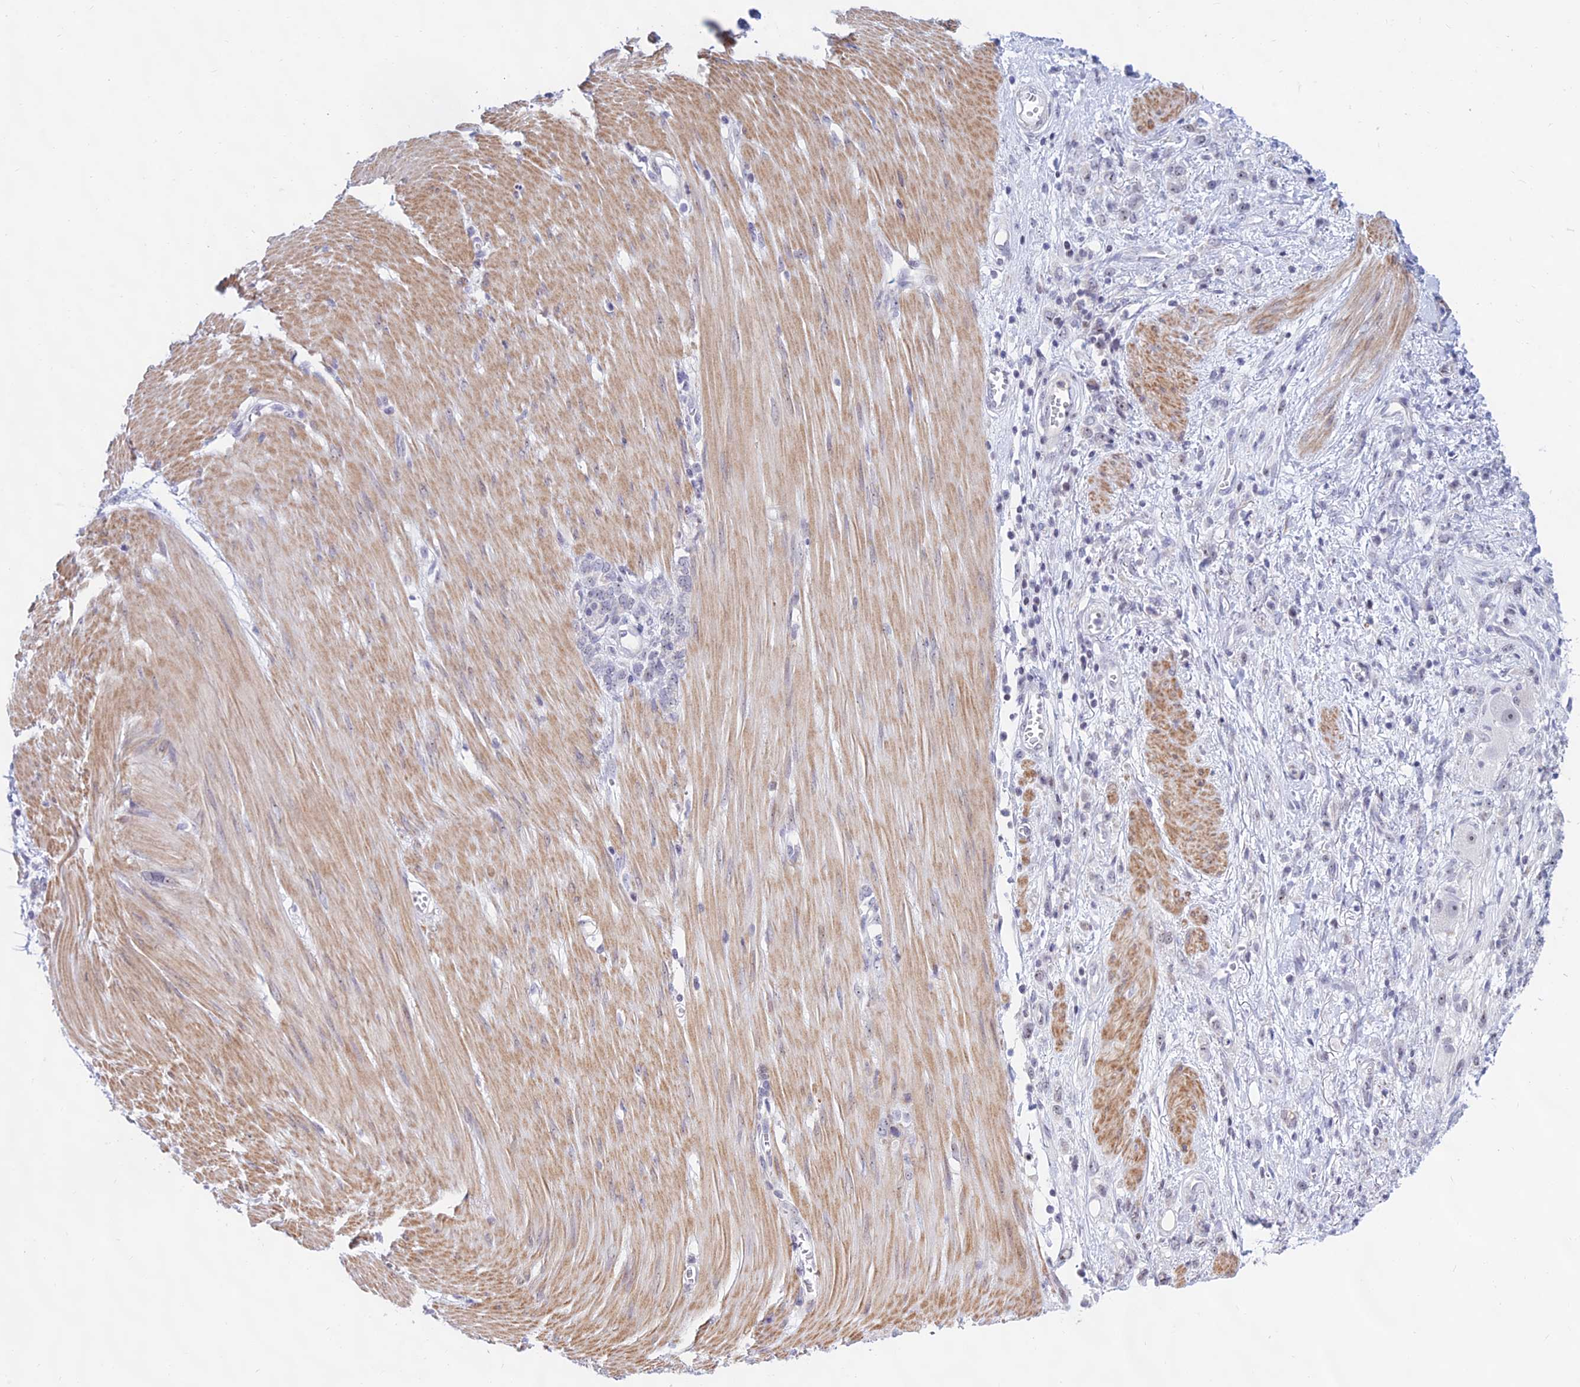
{"staining": {"intensity": "negative", "quantity": "none", "location": "none"}, "tissue": "stomach cancer", "cell_type": "Tumor cells", "image_type": "cancer", "snomed": [{"axis": "morphology", "description": "Adenocarcinoma, NOS"}, {"axis": "topography", "description": "Stomach"}], "caption": "The micrograph shows no significant positivity in tumor cells of stomach cancer (adenocarcinoma).", "gene": "KRR1", "patient": {"sex": "female", "age": 76}}